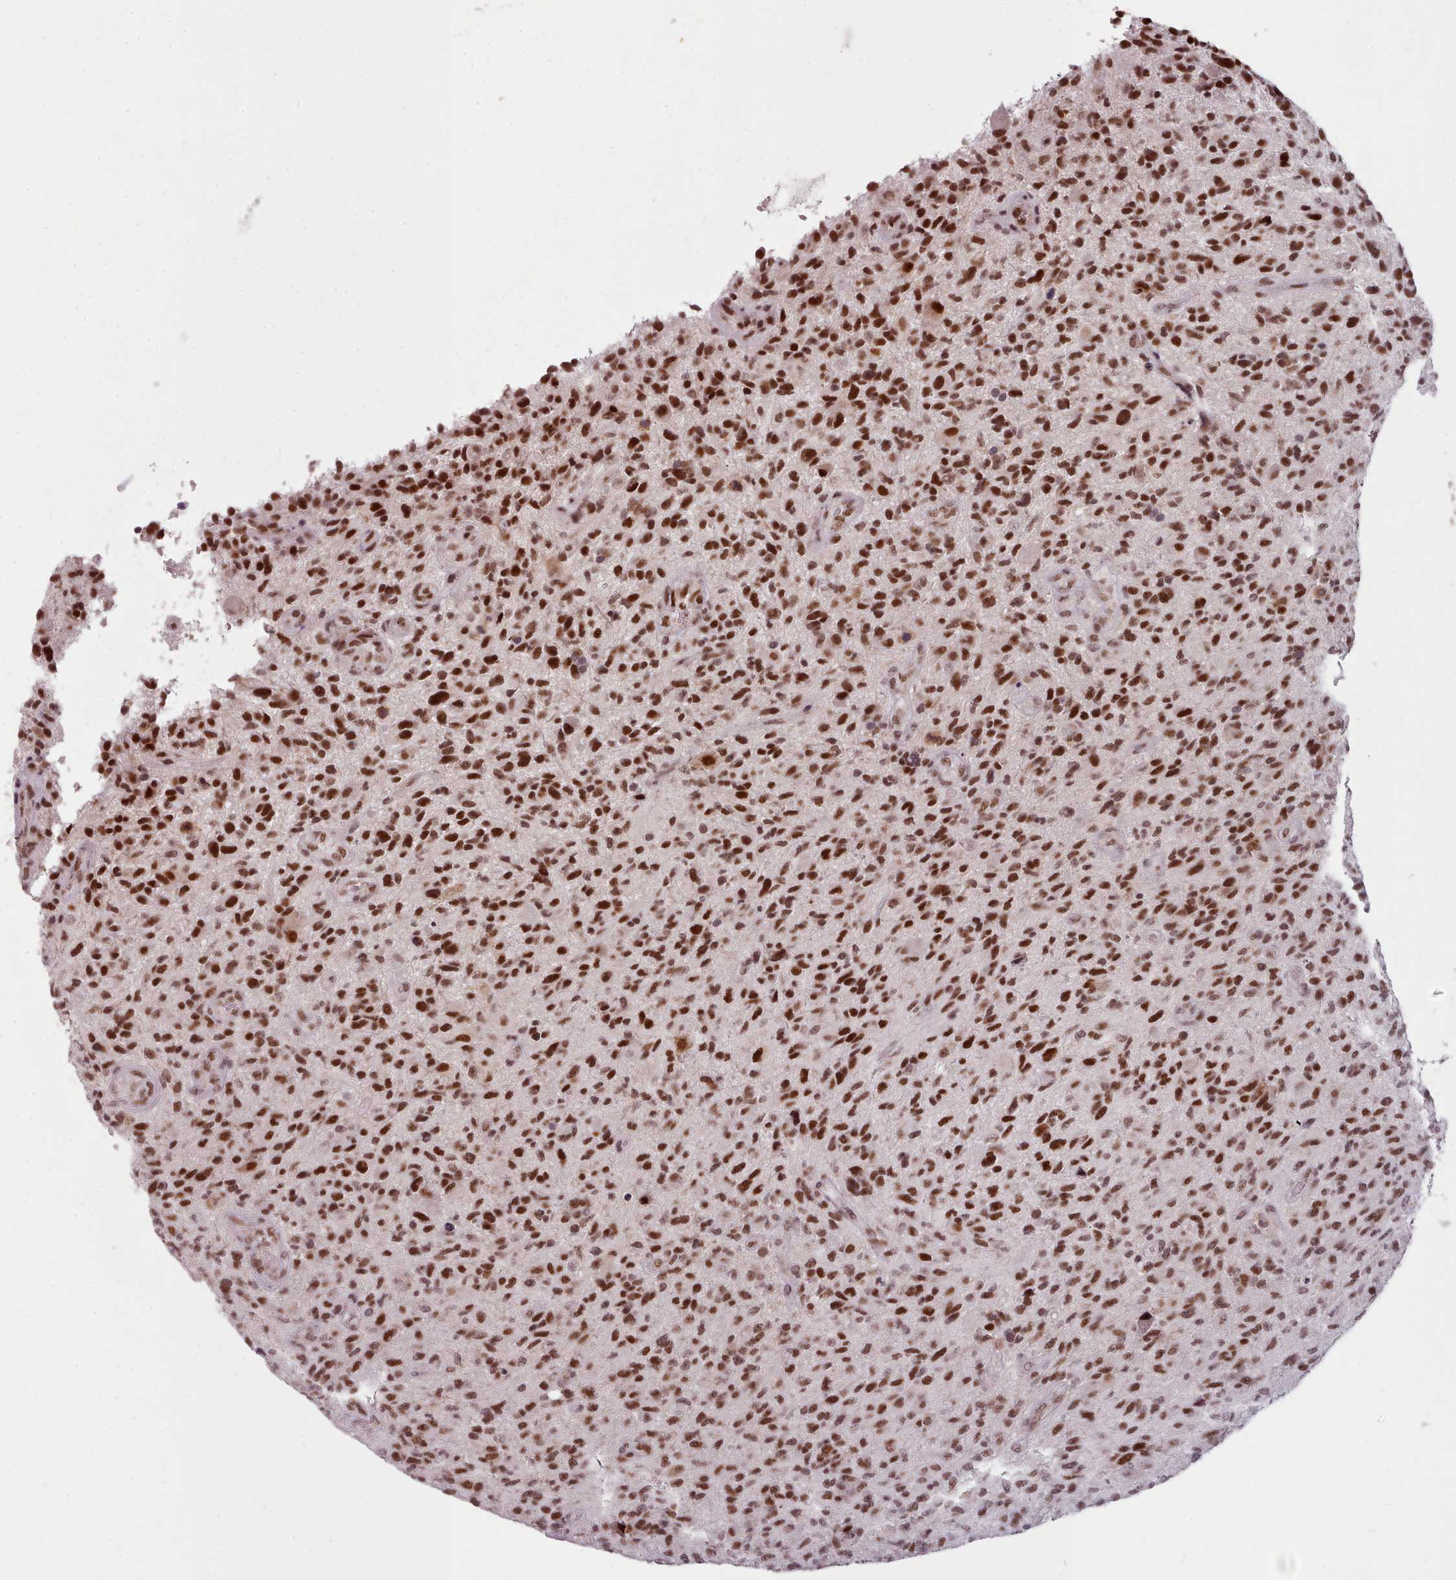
{"staining": {"intensity": "strong", "quantity": ">75%", "location": "nuclear"}, "tissue": "glioma", "cell_type": "Tumor cells", "image_type": "cancer", "snomed": [{"axis": "morphology", "description": "Glioma, malignant, High grade"}, {"axis": "topography", "description": "Brain"}], "caption": "Brown immunohistochemical staining in human glioma shows strong nuclear positivity in approximately >75% of tumor cells.", "gene": "SRSF9", "patient": {"sex": "male", "age": 47}}